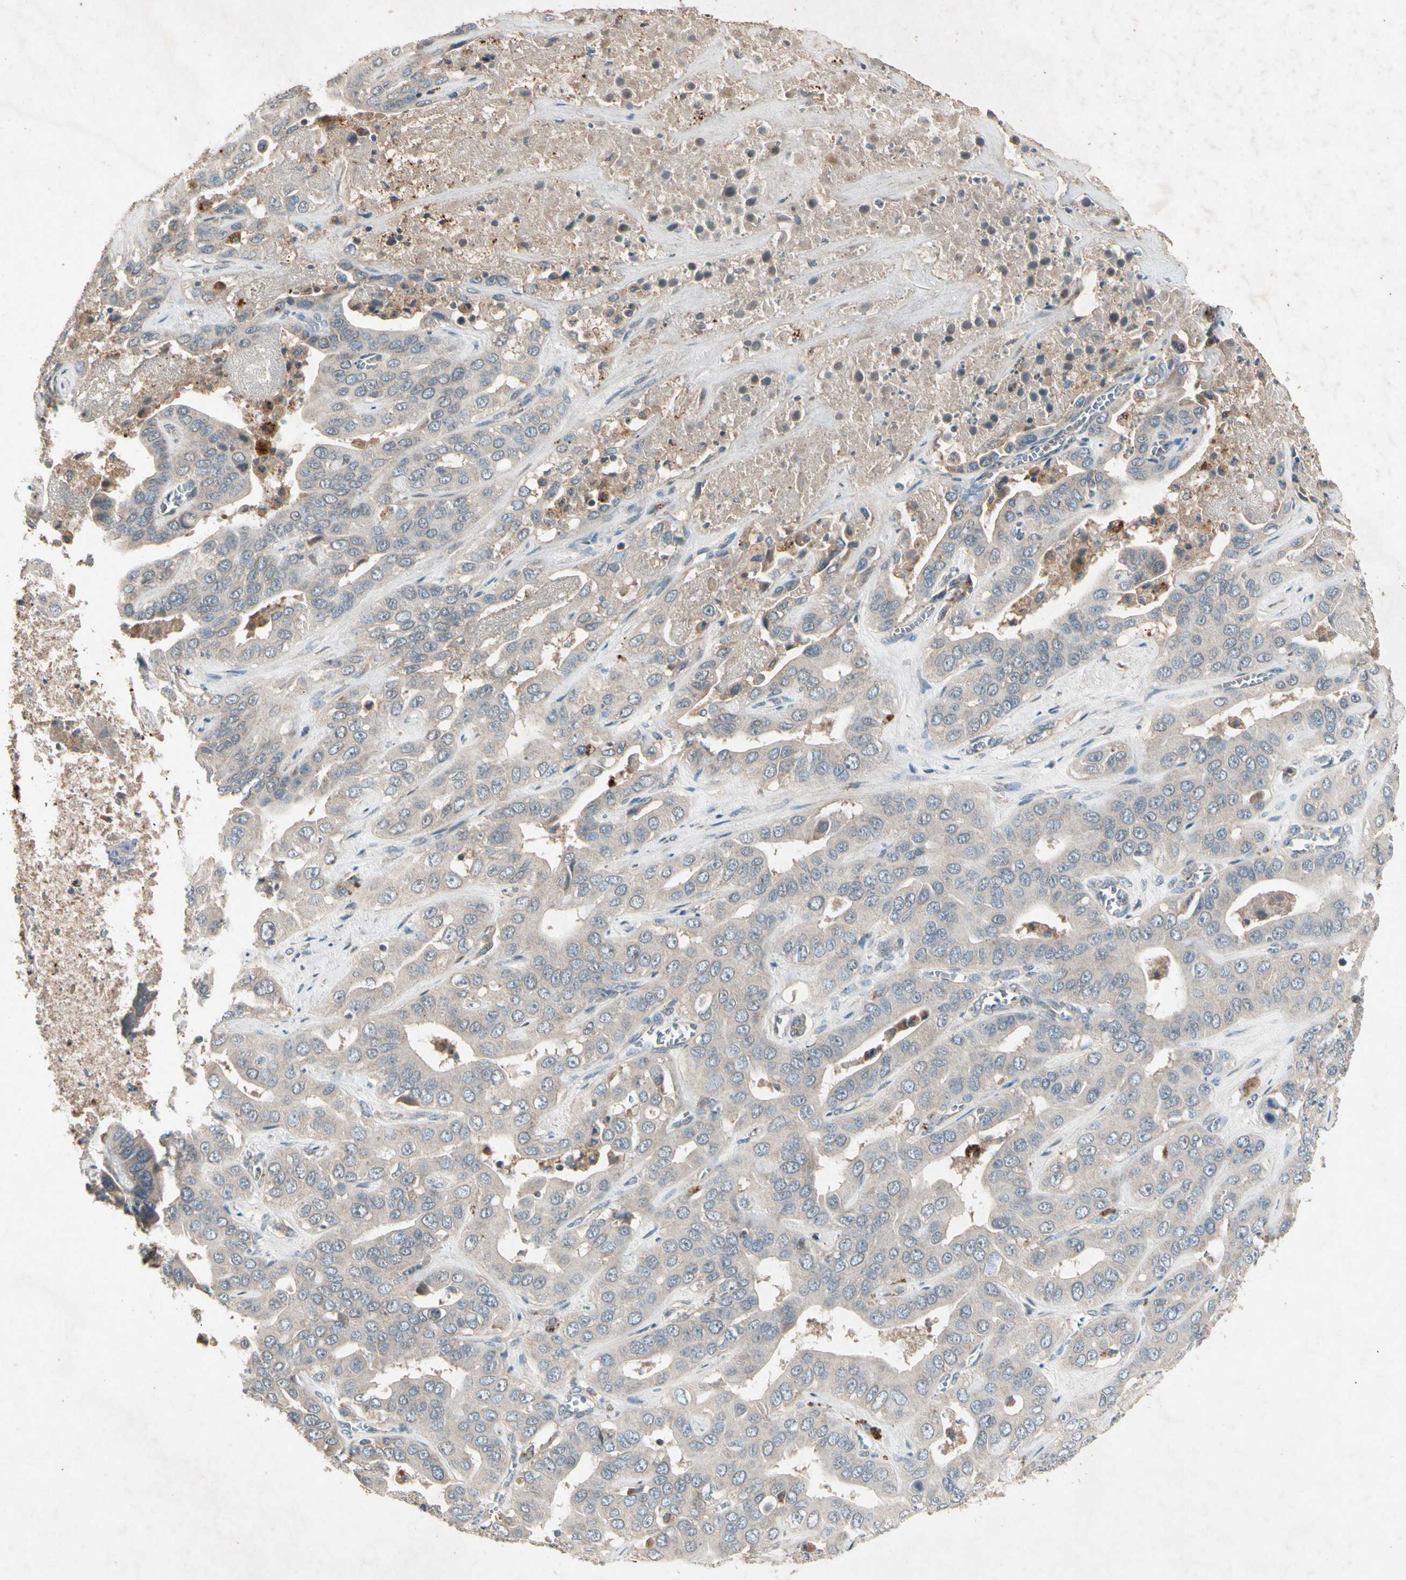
{"staining": {"intensity": "weak", "quantity": "<25%", "location": "cytoplasmic/membranous"}, "tissue": "liver cancer", "cell_type": "Tumor cells", "image_type": "cancer", "snomed": [{"axis": "morphology", "description": "Cholangiocarcinoma"}, {"axis": "topography", "description": "Liver"}], "caption": "This is a image of immunohistochemistry staining of liver cancer (cholangiocarcinoma), which shows no expression in tumor cells.", "gene": "GPLD1", "patient": {"sex": "female", "age": 52}}